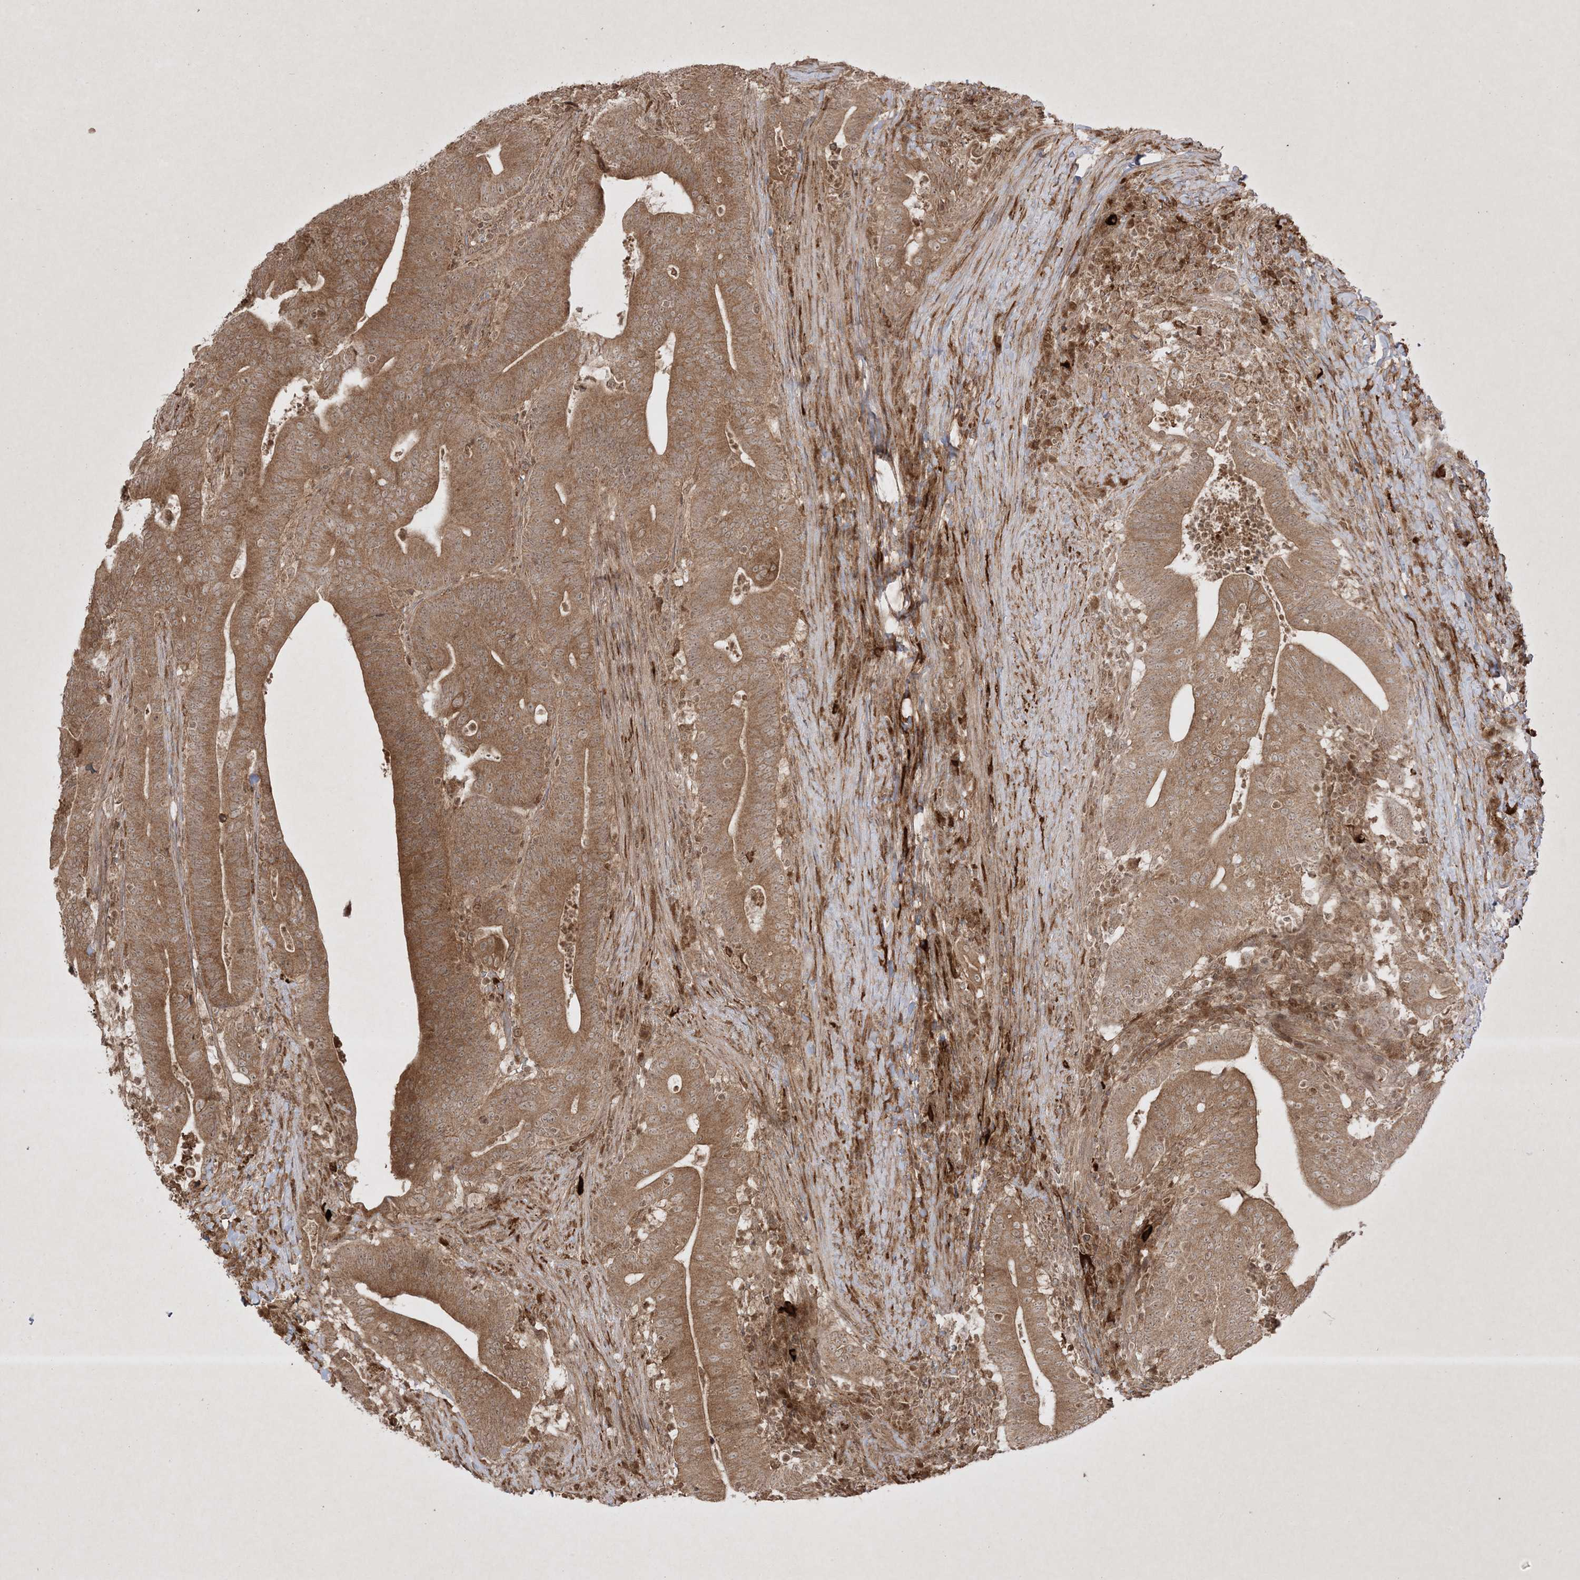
{"staining": {"intensity": "moderate", "quantity": ">75%", "location": "cytoplasmic/membranous"}, "tissue": "colorectal cancer", "cell_type": "Tumor cells", "image_type": "cancer", "snomed": [{"axis": "morphology", "description": "Adenocarcinoma, NOS"}, {"axis": "topography", "description": "Colon"}], "caption": "High-magnification brightfield microscopy of colorectal cancer (adenocarcinoma) stained with DAB (3,3'-diaminobenzidine) (brown) and counterstained with hematoxylin (blue). tumor cells exhibit moderate cytoplasmic/membranous positivity is seen in approximately>75% of cells.", "gene": "PTK6", "patient": {"sex": "female", "age": 66}}